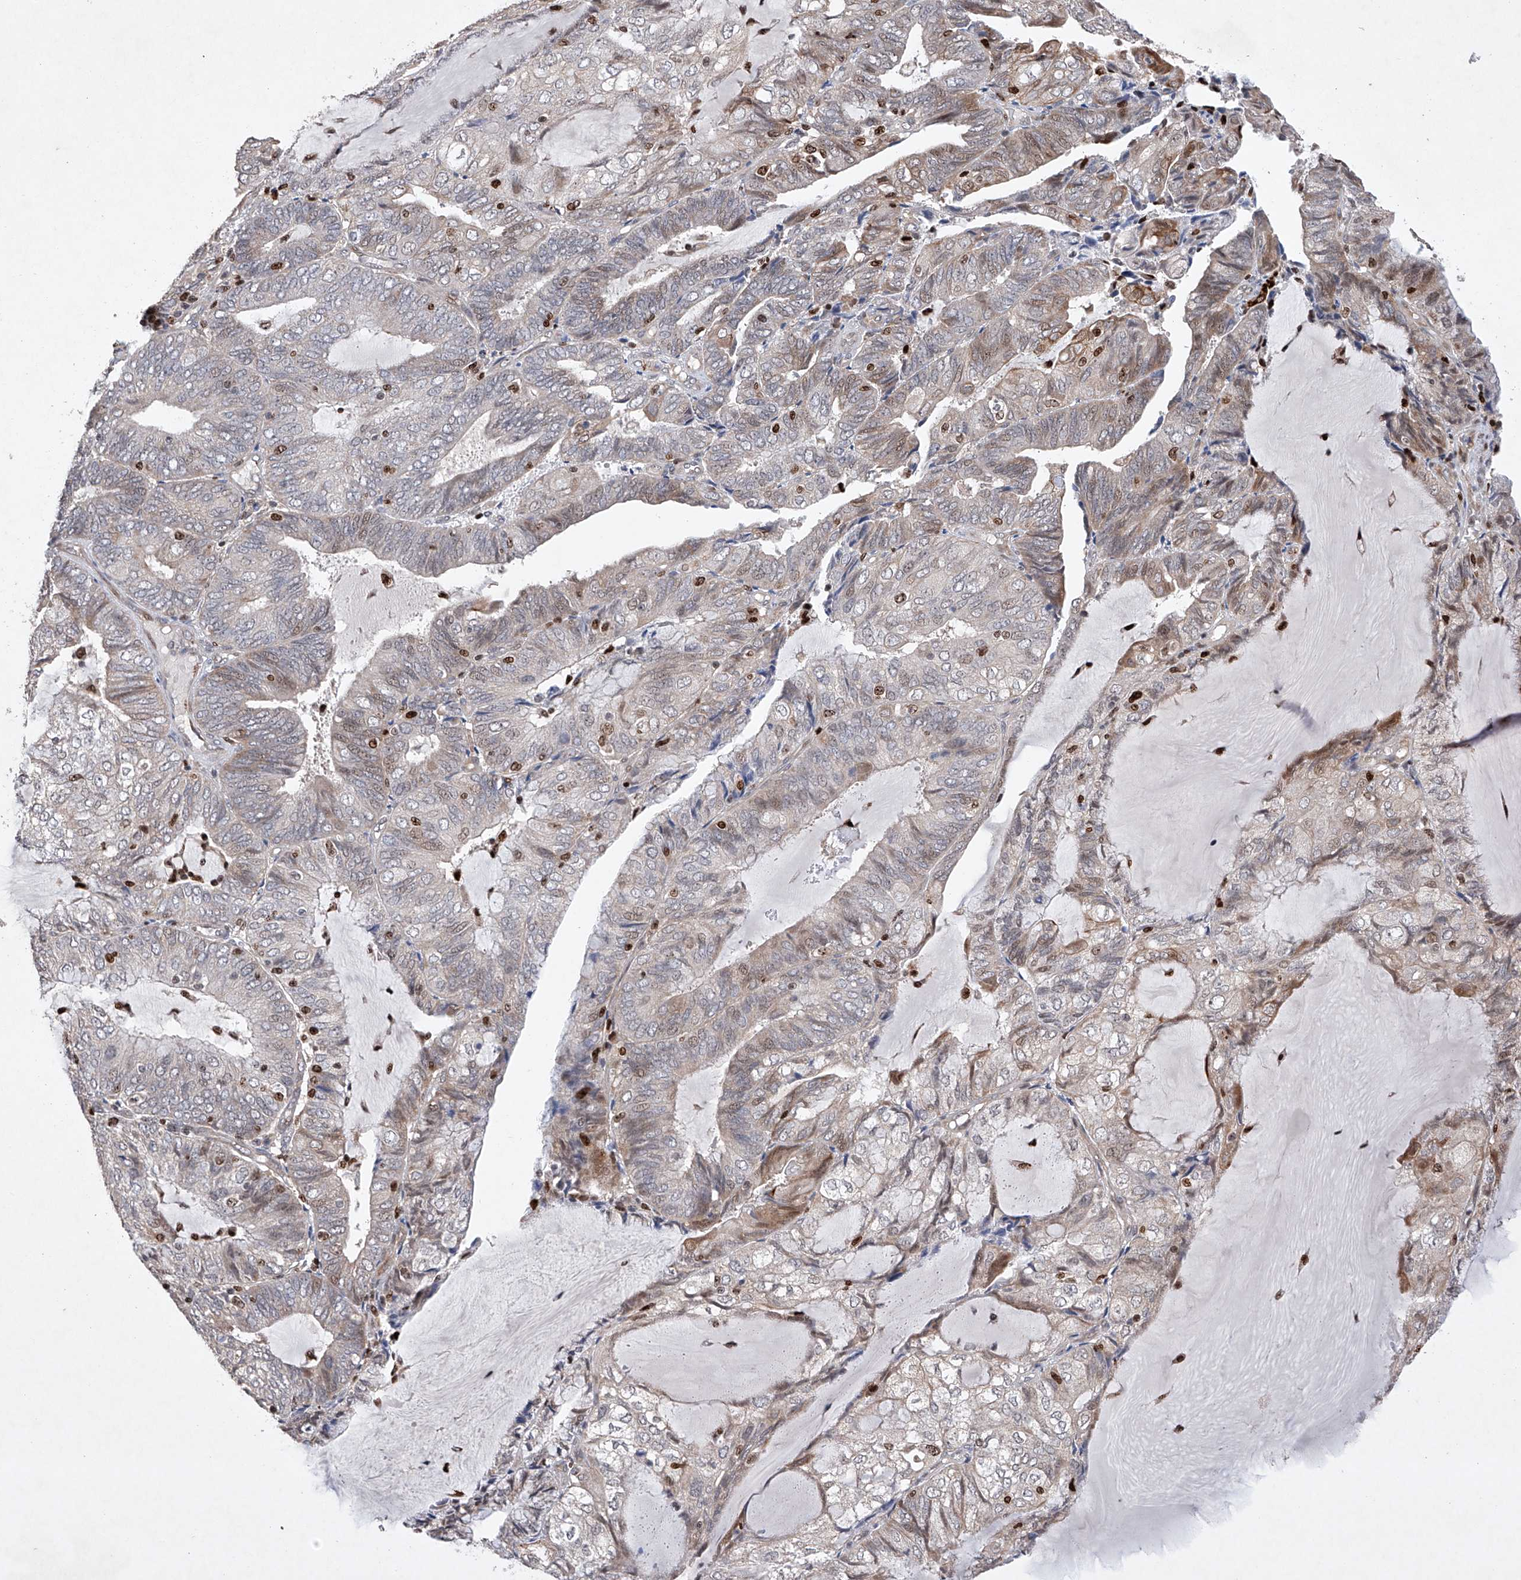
{"staining": {"intensity": "weak", "quantity": "<25%", "location": "cytoplasmic/membranous,nuclear"}, "tissue": "endometrial cancer", "cell_type": "Tumor cells", "image_type": "cancer", "snomed": [{"axis": "morphology", "description": "Adenocarcinoma, NOS"}, {"axis": "topography", "description": "Endometrium"}], "caption": "A micrograph of endometrial cancer (adenocarcinoma) stained for a protein reveals no brown staining in tumor cells. The staining was performed using DAB to visualize the protein expression in brown, while the nuclei were stained in blue with hematoxylin (Magnification: 20x).", "gene": "AFG1L", "patient": {"sex": "female", "age": 81}}